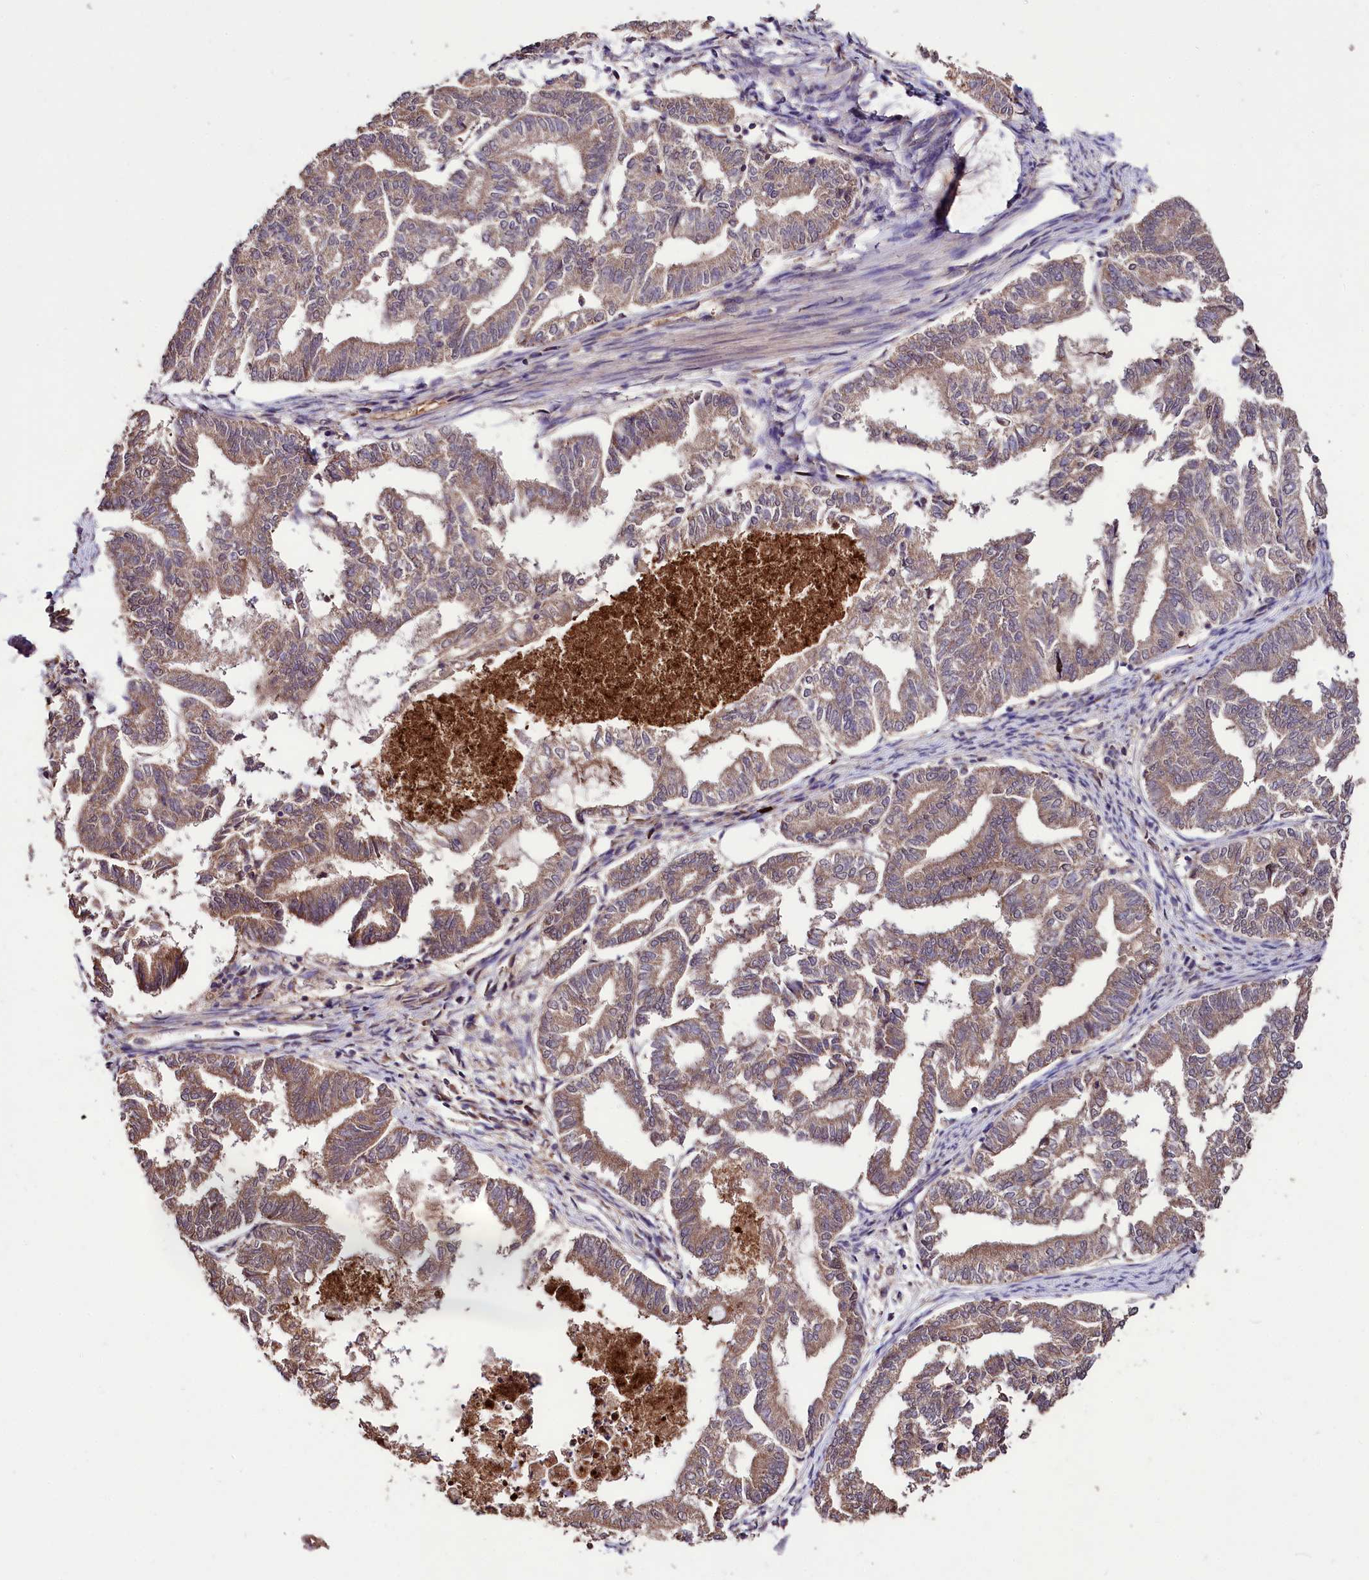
{"staining": {"intensity": "weak", "quantity": ">75%", "location": "cytoplasmic/membranous"}, "tissue": "endometrial cancer", "cell_type": "Tumor cells", "image_type": "cancer", "snomed": [{"axis": "morphology", "description": "Adenocarcinoma, NOS"}, {"axis": "topography", "description": "Endometrium"}], "caption": "Immunohistochemistry (IHC) photomicrograph of human endometrial cancer (adenocarcinoma) stained for a protein (brown), which demonstrates low levels of weak cytoplasmic/membranous staining in about >75% of tumor cells.", "gene": "KLRB1", "patient": {"sex": "female", "age": 79}}